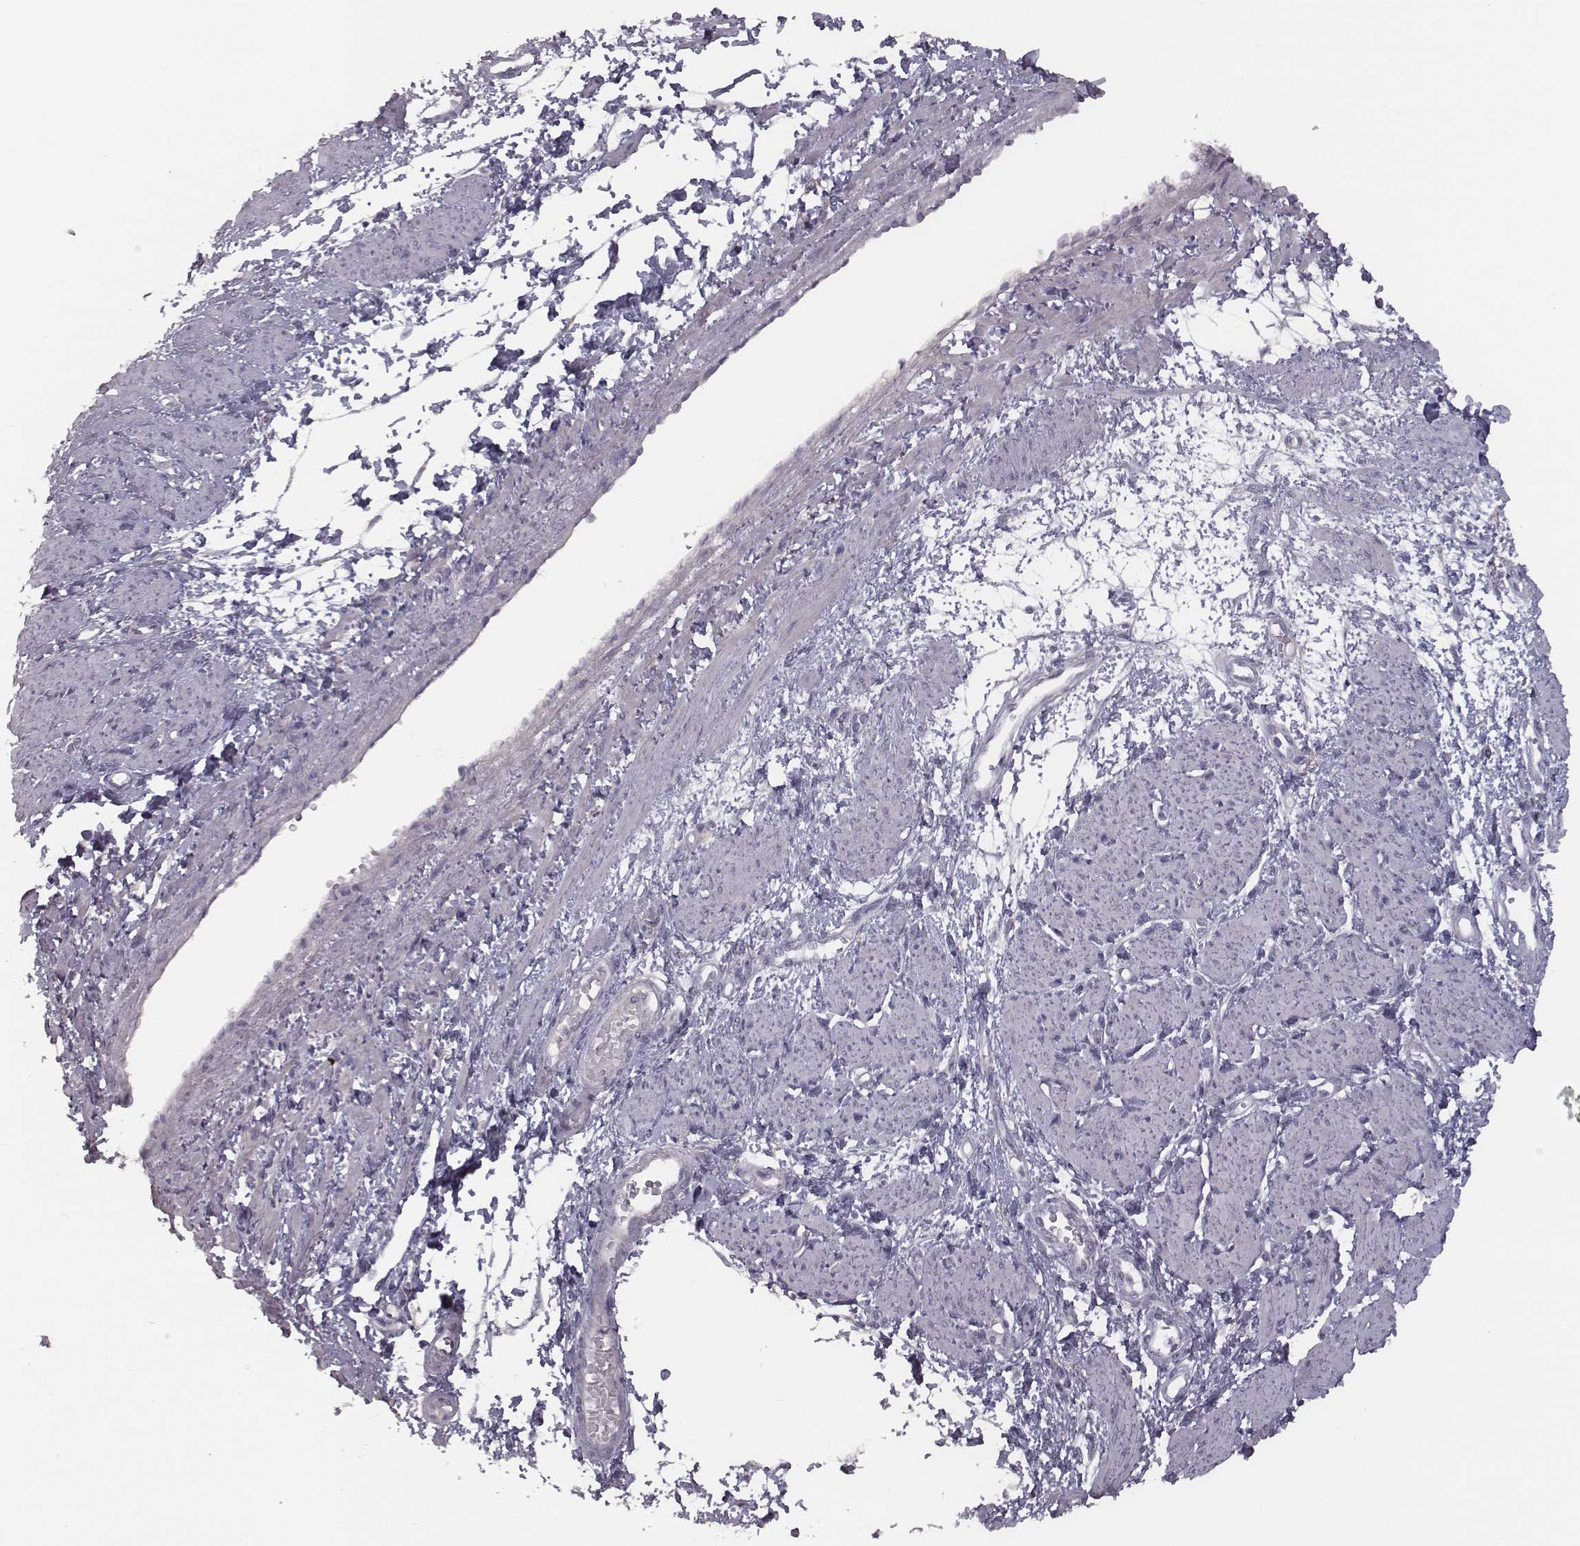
{"staining": {"intensity": "negative", "quantity": "none", "location": "none"}, "tissue": "smooth muscle", "cell_type": "Smooth muscle cells", "image_type": "normal", "snomed": [{"axis": "morphology", "description": "Normal tissue, NOS"}, {"axis": "topography", "description": "Smooth muscle"}, {"axis": "topography", "description": "Uterus"}], "caption": "Histopathology image shows no significant protein staining in smooth muscle cells of benign smooth muscle. The staining is performed using DAB brown chromogen with nuclei counter-stained in using hematoxylin.", "gene": "SEPTIN14", "patient": {"sex": "female", "age": 39}}